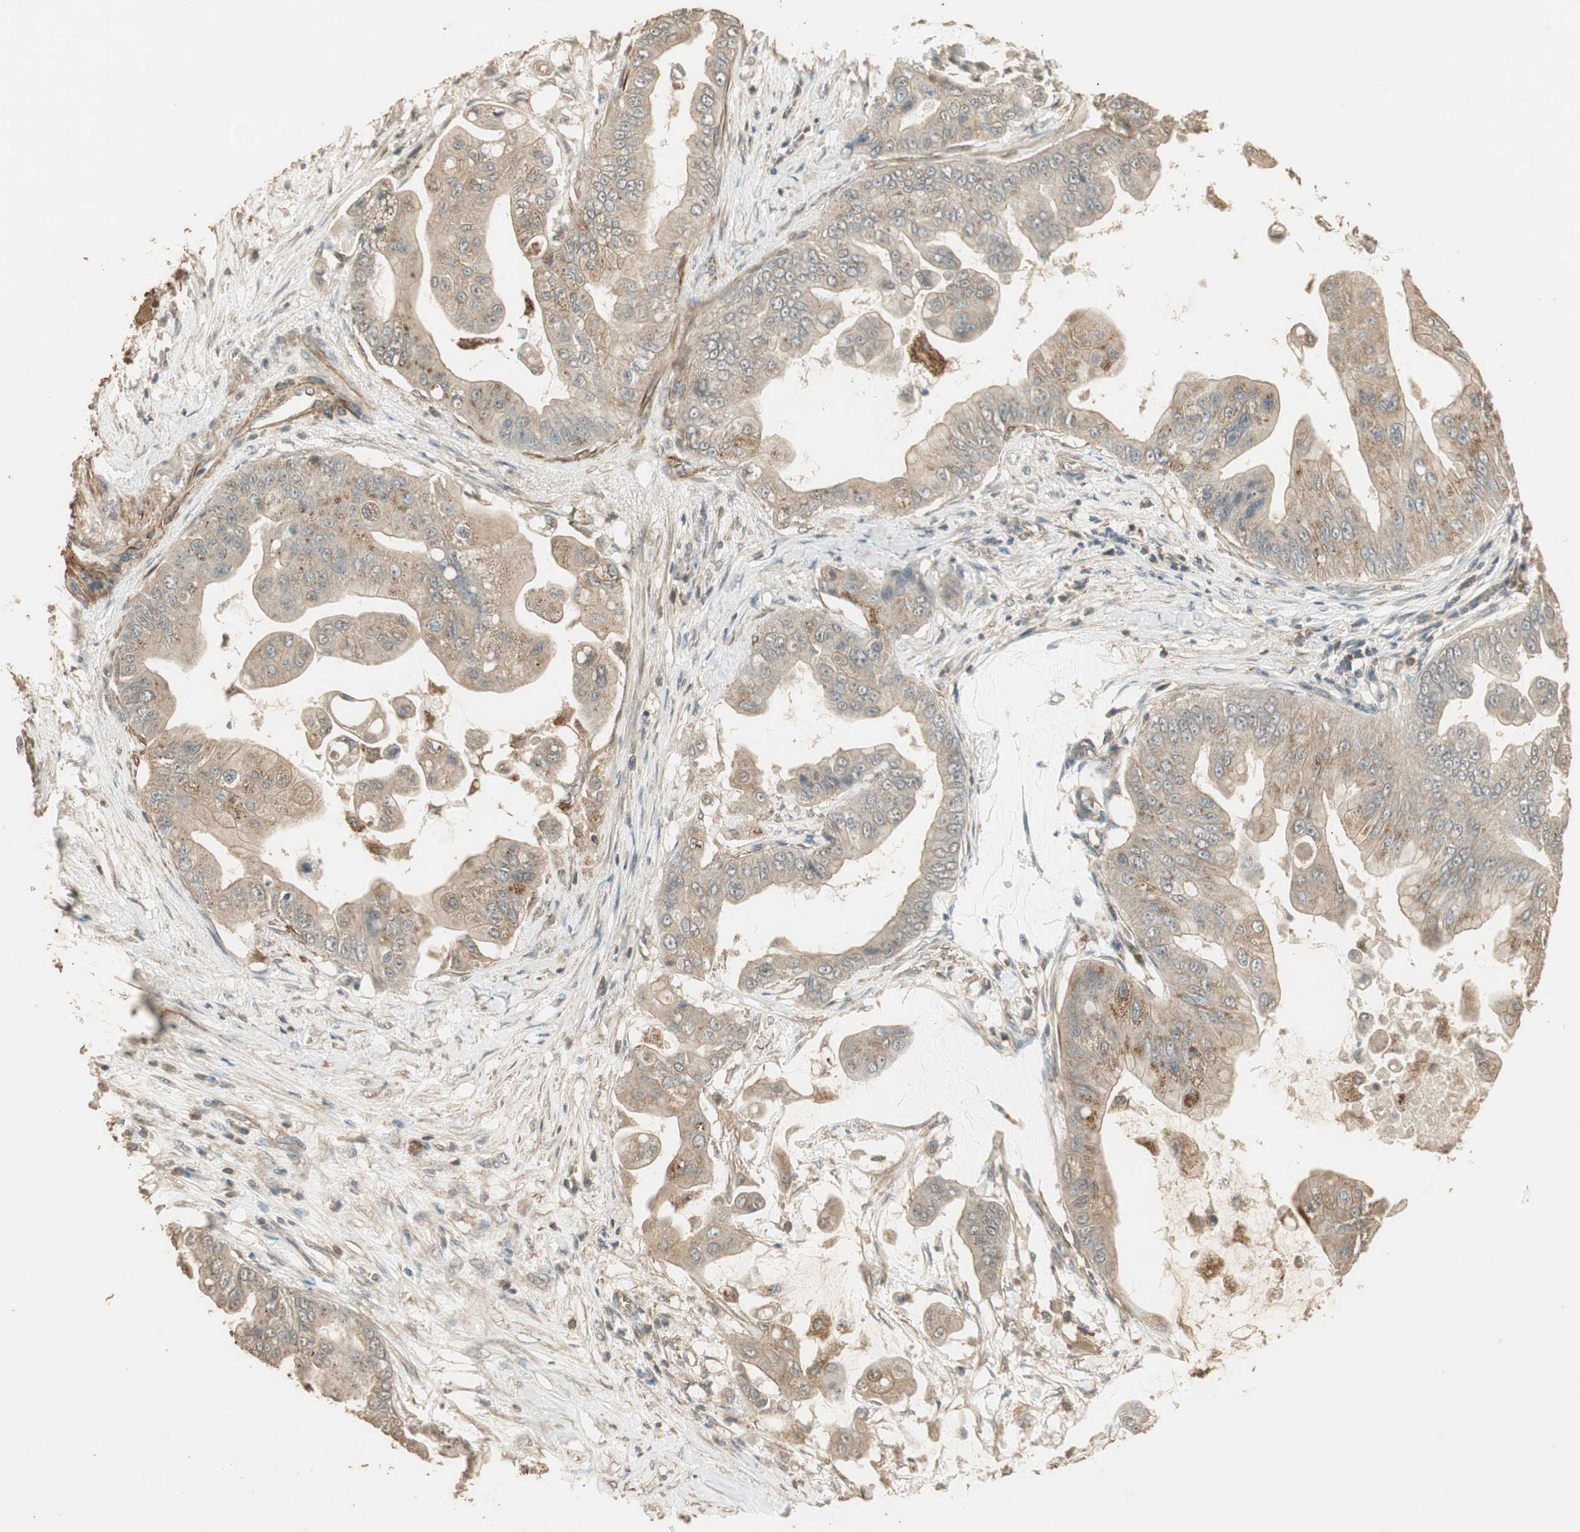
{"staining": {"intensity": "weak", "quantity": "25%-75%", "location": "cytoplasmic/membranous"}, "tissue": "pancreatic cancer", "cell_type": "Tumor cells", "image_type": "cancer", "snomed": [{"axis": "morphology", "description": "Adenocarcinoma, NOS"}, {"axis": "topography", "description": "Pancreas"}], "caption": "IHC micrograph of neoplastic tissue: human adenocarcinoma (pancreatic) stained using immunohistochemistry (IHC) exhibits low levels of weak protein expression localized specifically in the cytoplasmic/membranous of tumor cells, appearing as a cytoplasmic/membranous brown color.", "gene": "USP2", "patient": {"sex": "female", "age": 75}}